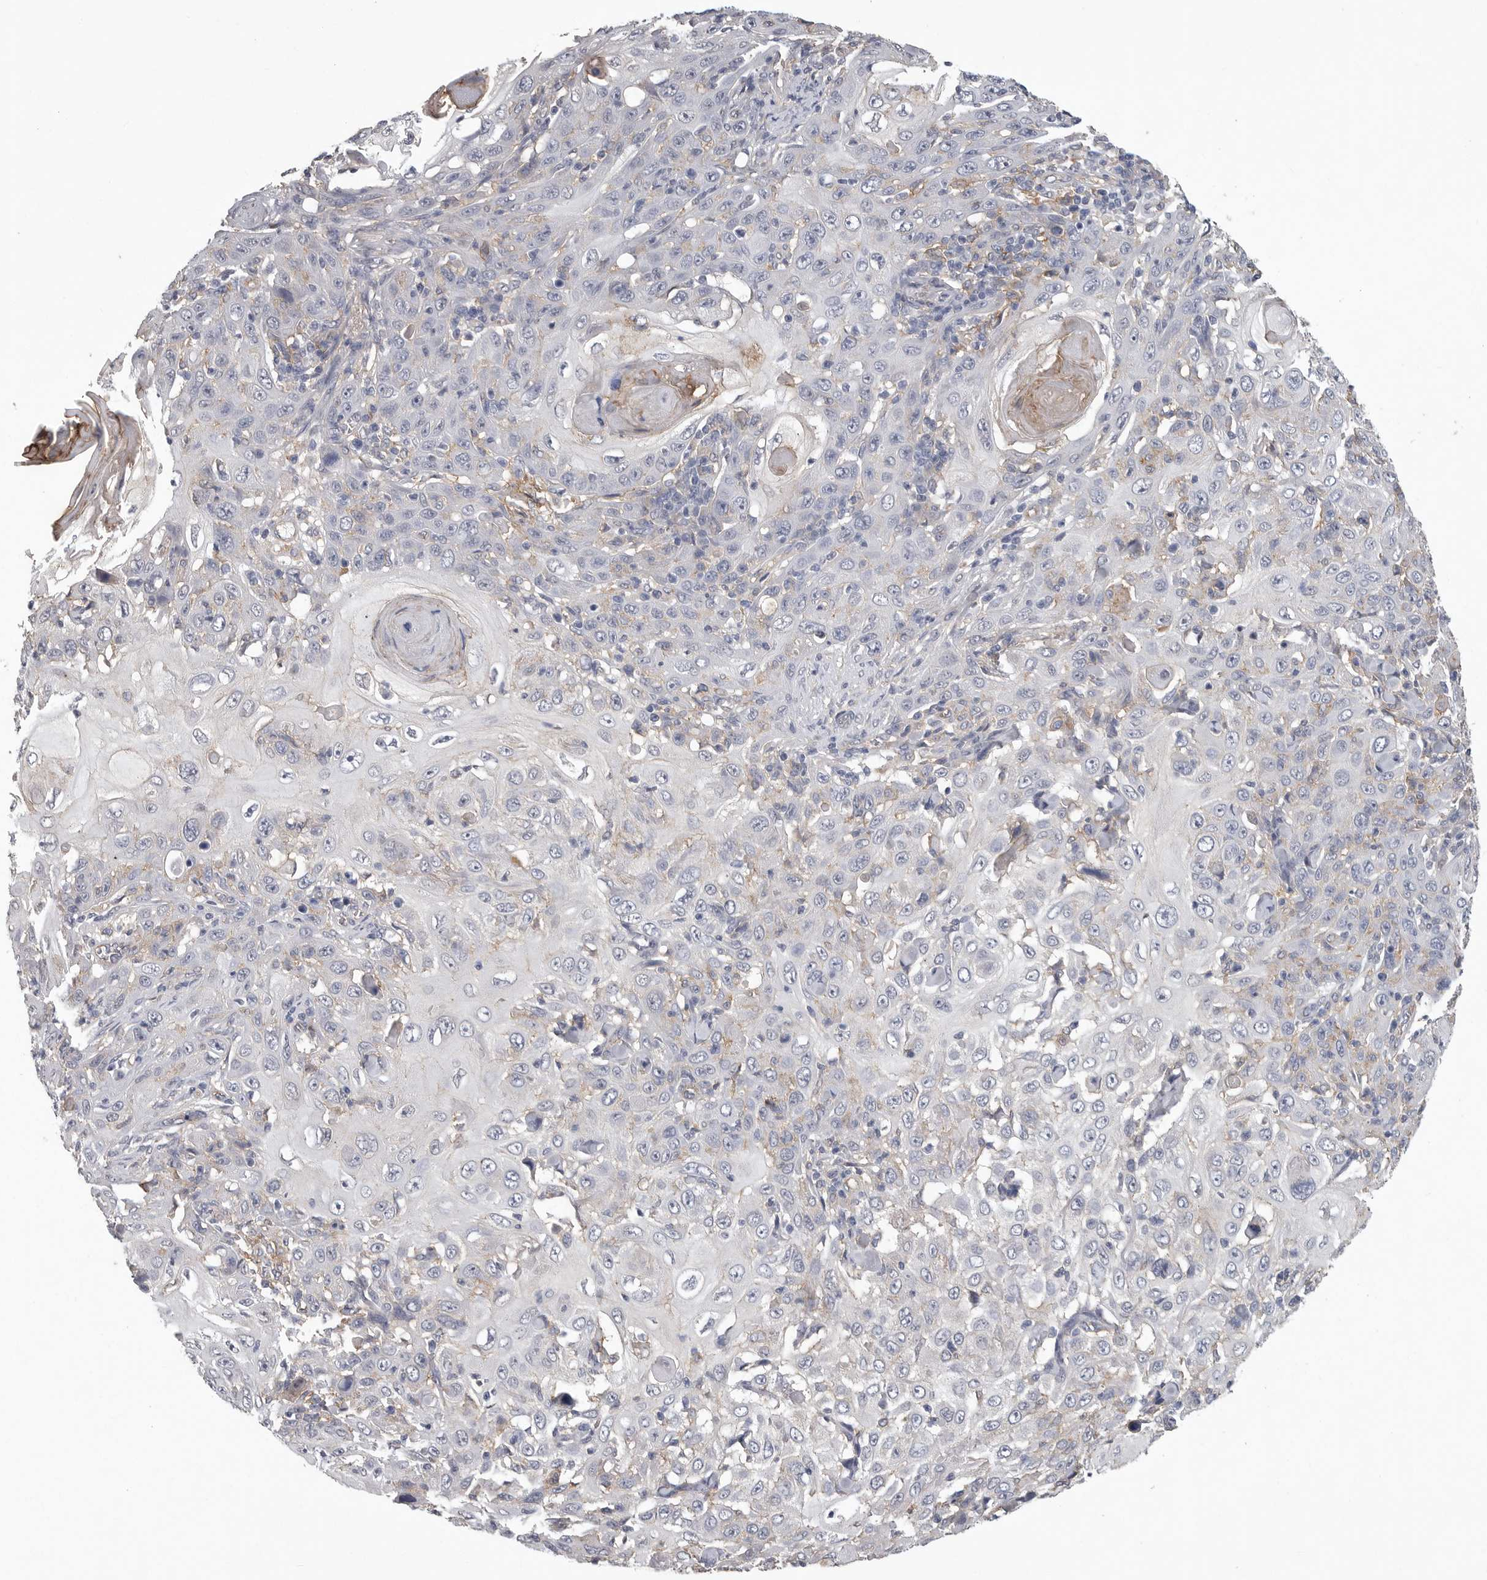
{"staining": {"intensity": "negative", "quantity": "none", "location": "none"}, "tissue": "skin cancer", "cell_type": "Tumor cells", "image_type": "cancer", "snomed": [{"axis": "morphology", "description": "Squamous cell carcinoma, NOS"}, {"axis": "topography", "description": "Skin"}], "caption": "This is an immunohistochemistry image of human skin cancer. There is no positivity in tumor cells.", "gene": "NECTIN2", "patient": {"sex": "female", "age": 88}}